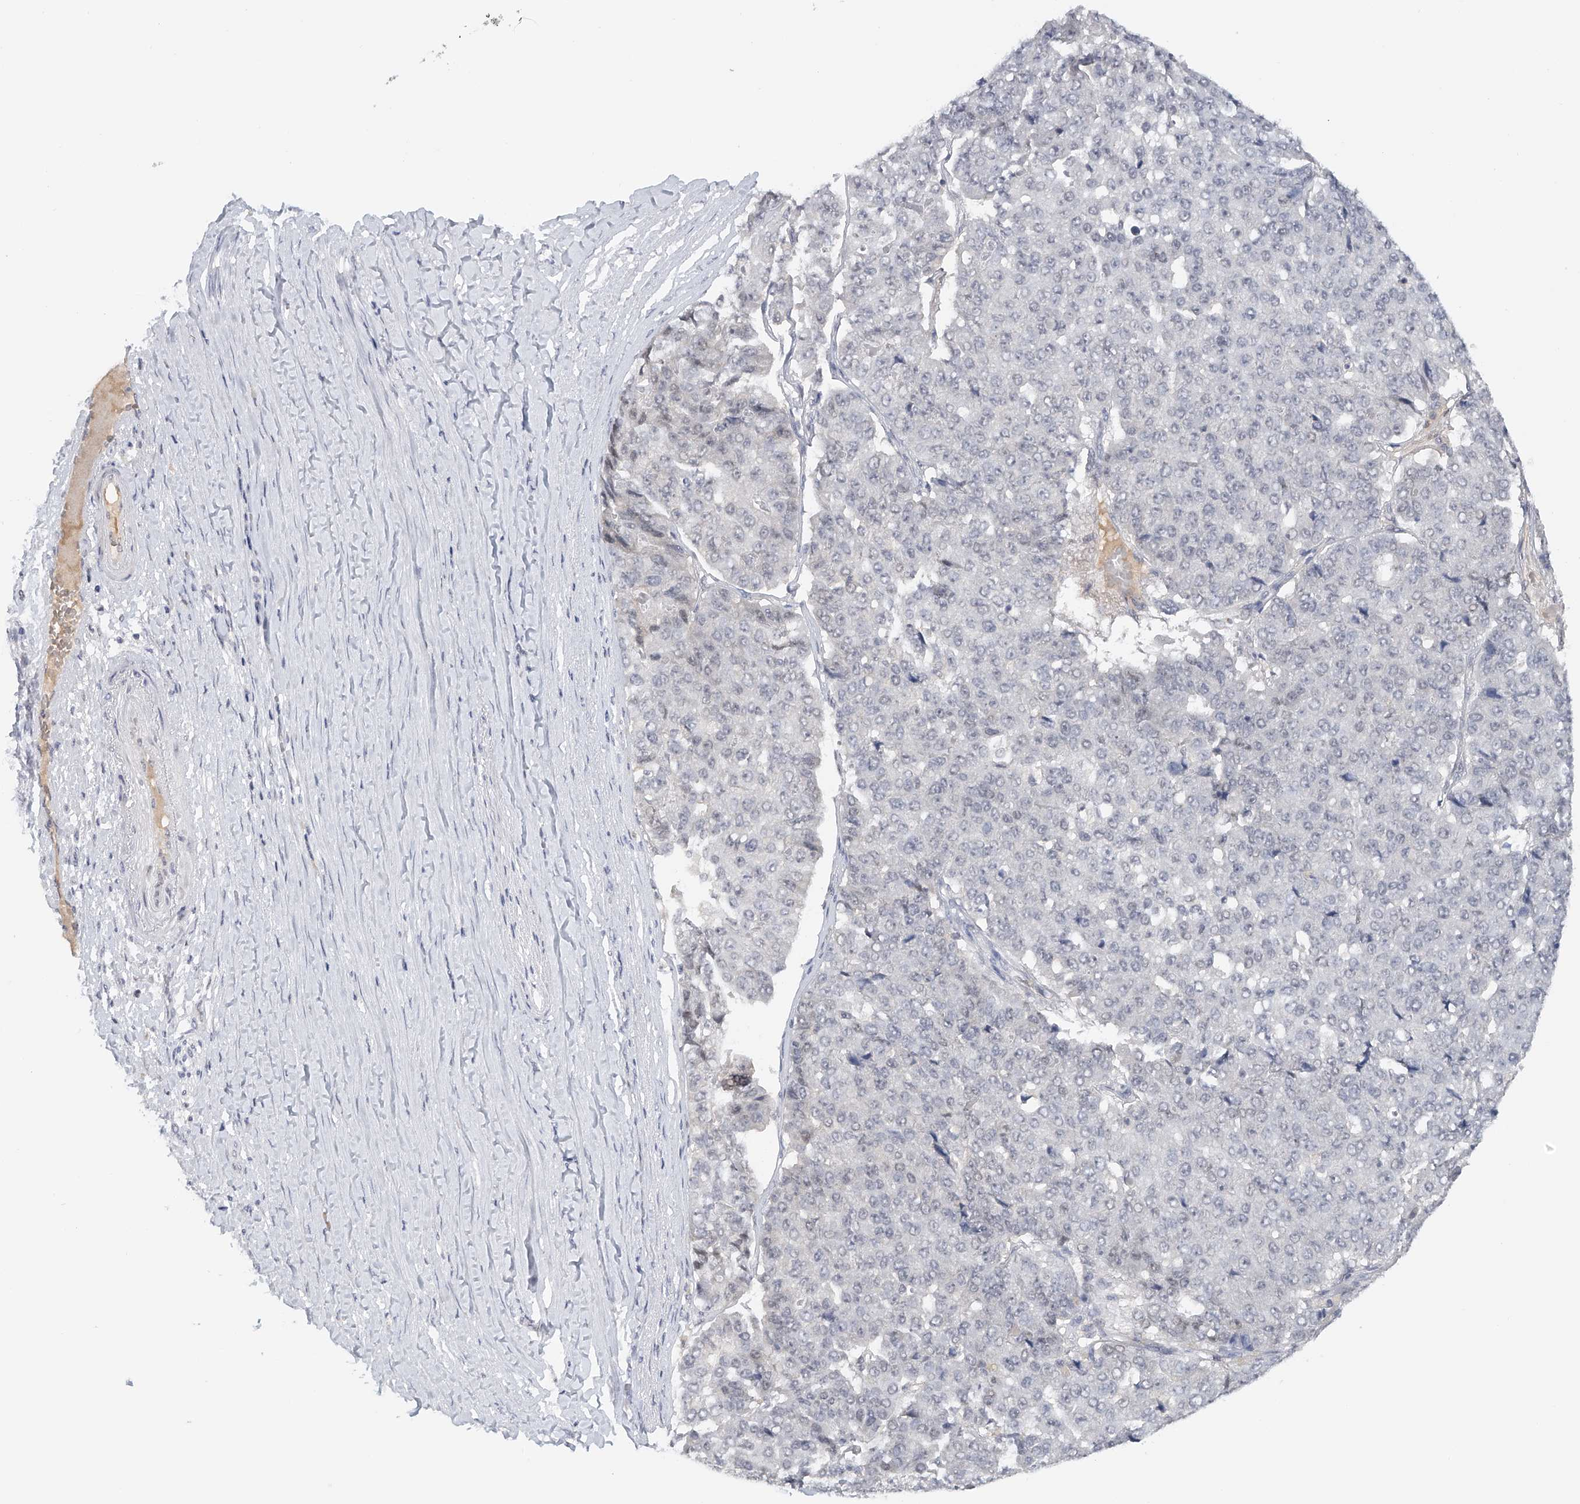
{"staining": {"intensity": "negative", "quantity": "none", "location": "none"}, "tissue": "pancreatic cancer", "cell_type": "Tumor cells", "image_type": "cancer", "snomed": [{"axis": "morphology", "description": "Adenocarcinoma, NOS"}, {"axis": "topography", "description": "Pancreas"}], "caption": "High power microscopy micrograph of an immunohistochemistry image of pancreatic cancer, revealing no significant staining in tumor cells.", "gene": "DDX43", "patient": {"sex": "male", "age": 50}}